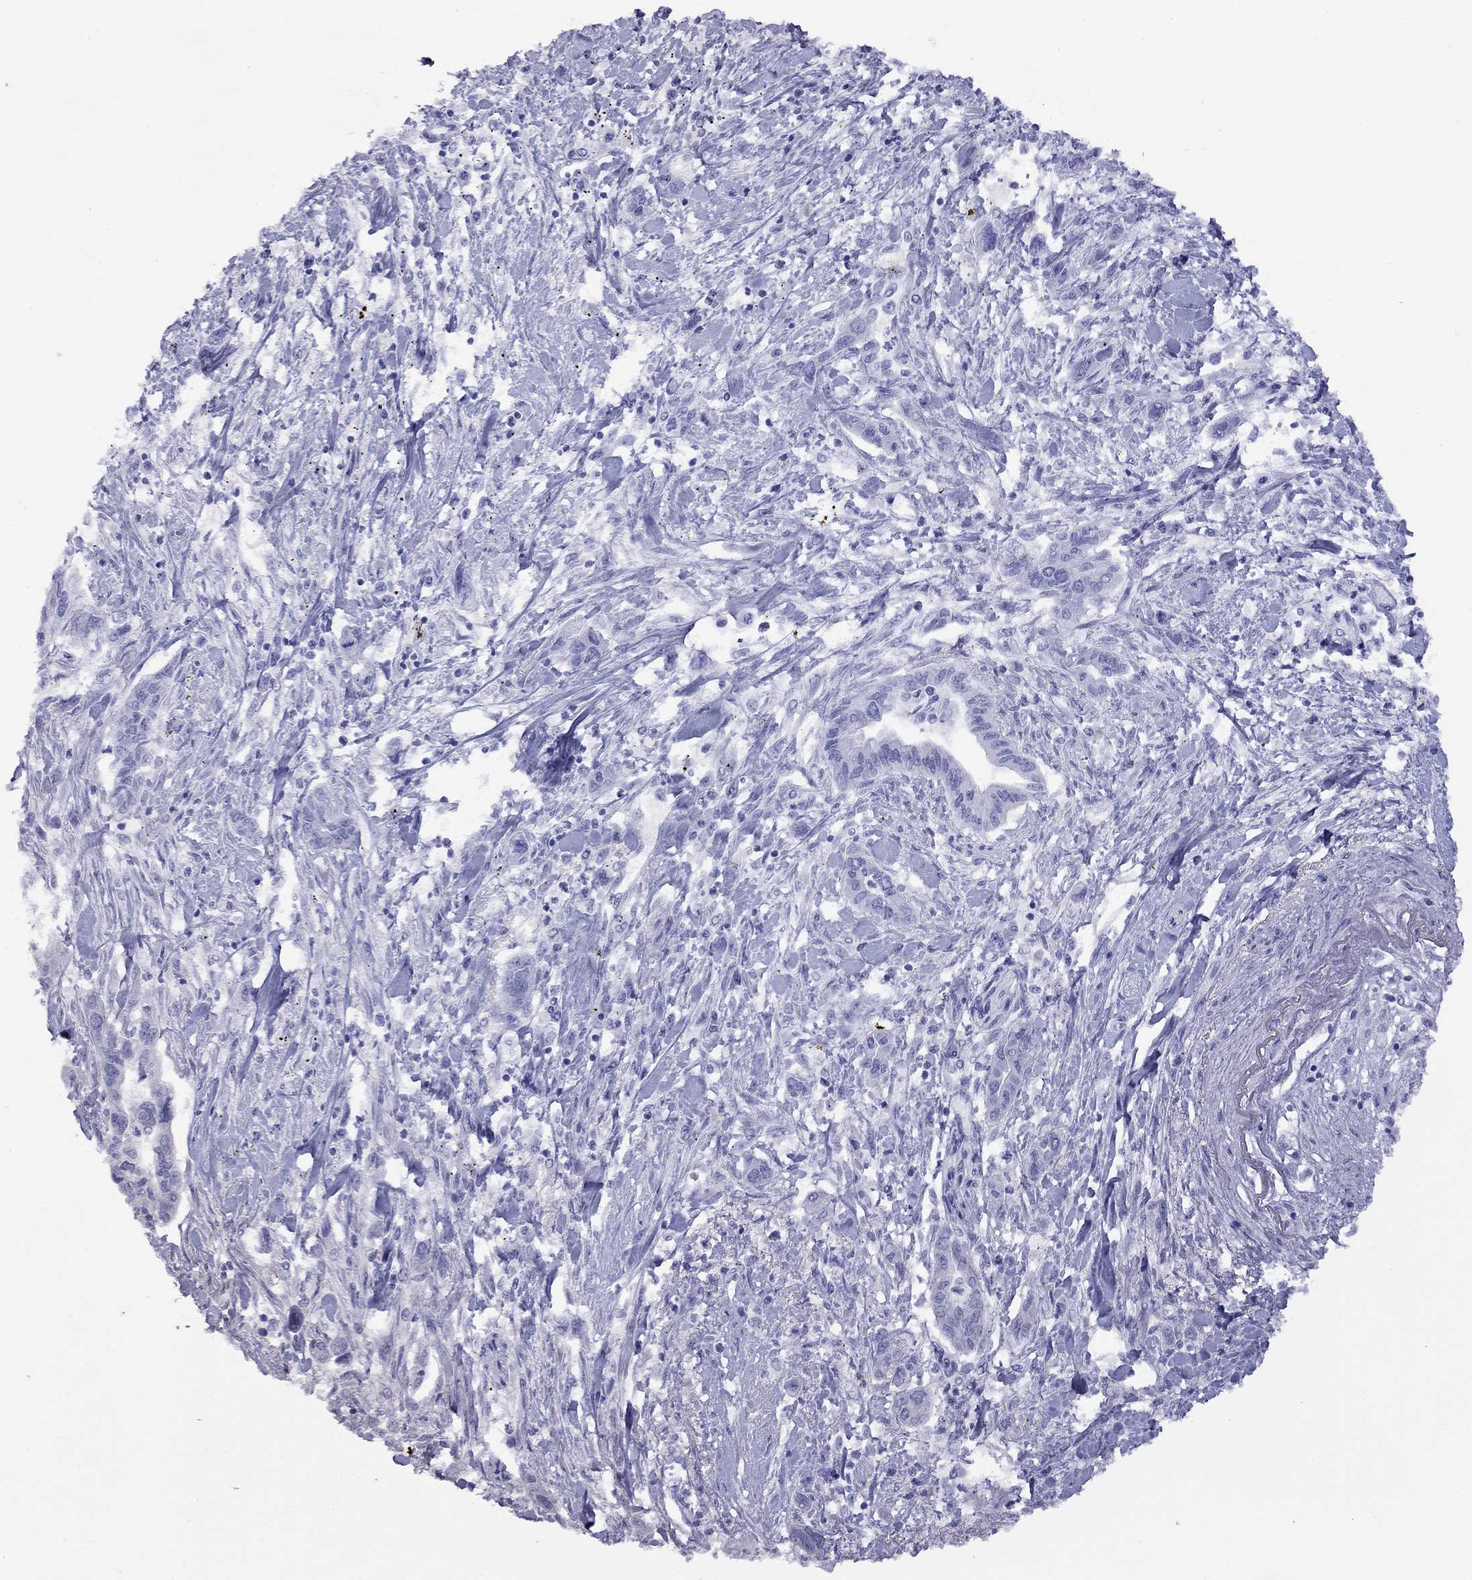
{"staining": {"intensity": "negative", "quantity": "none", "location": "none"}, "tissue": "pancreatic cancer", "cell_type": "Tumor cells", "image_type": "cancer", "snomed": [{"axis": "morphology", "description": "Adenocarcinoma, NOS"}, {"axis": "topography", "description": "Pancreas"}], "caption": "Tumor cells show no significant protein expression in pancreatic adenocarcinoma.", "gene": "GNAT3", "patient": {"sex": "male", "age": 60}}